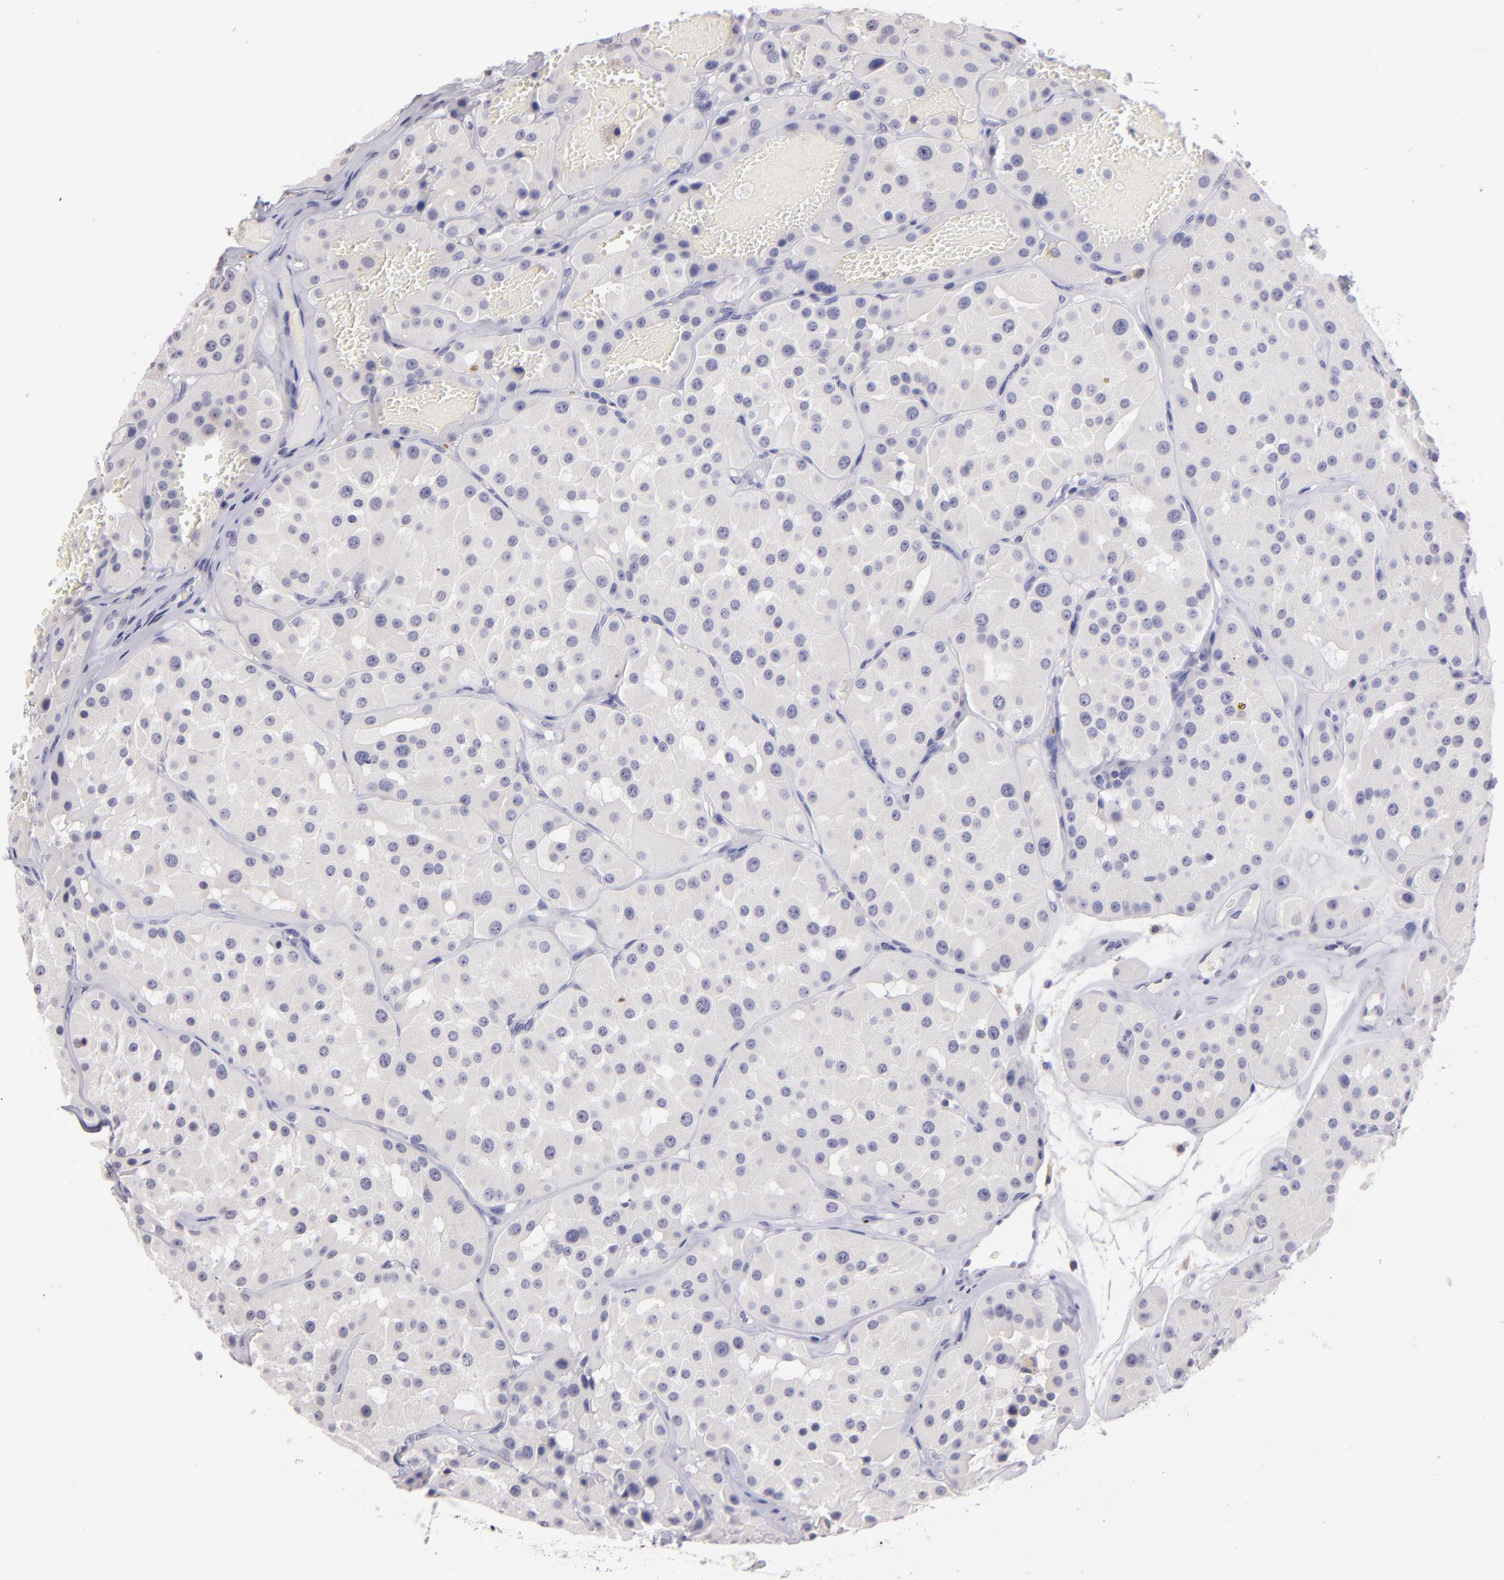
{"staining": {"intensity": "negative", "quantity": "none", "location": "none"}, "tissue": "renal cancer", "cell_type": "Tumor cells", "image_type": "cancer", "snomed": [{"axis": "morphology", "description": "Adenocarcinoma, uncertain malignant potential"}, {"axis": "topography", "description": "Kidney"}], "caption": "Immunohistochemical staining of adenocarcinoma,  uncertain malignant potential (renal) reveals no significant expression in tumor cells.", "gene": "IL2RA", "patient": {"sex": "male", "age": 63}}